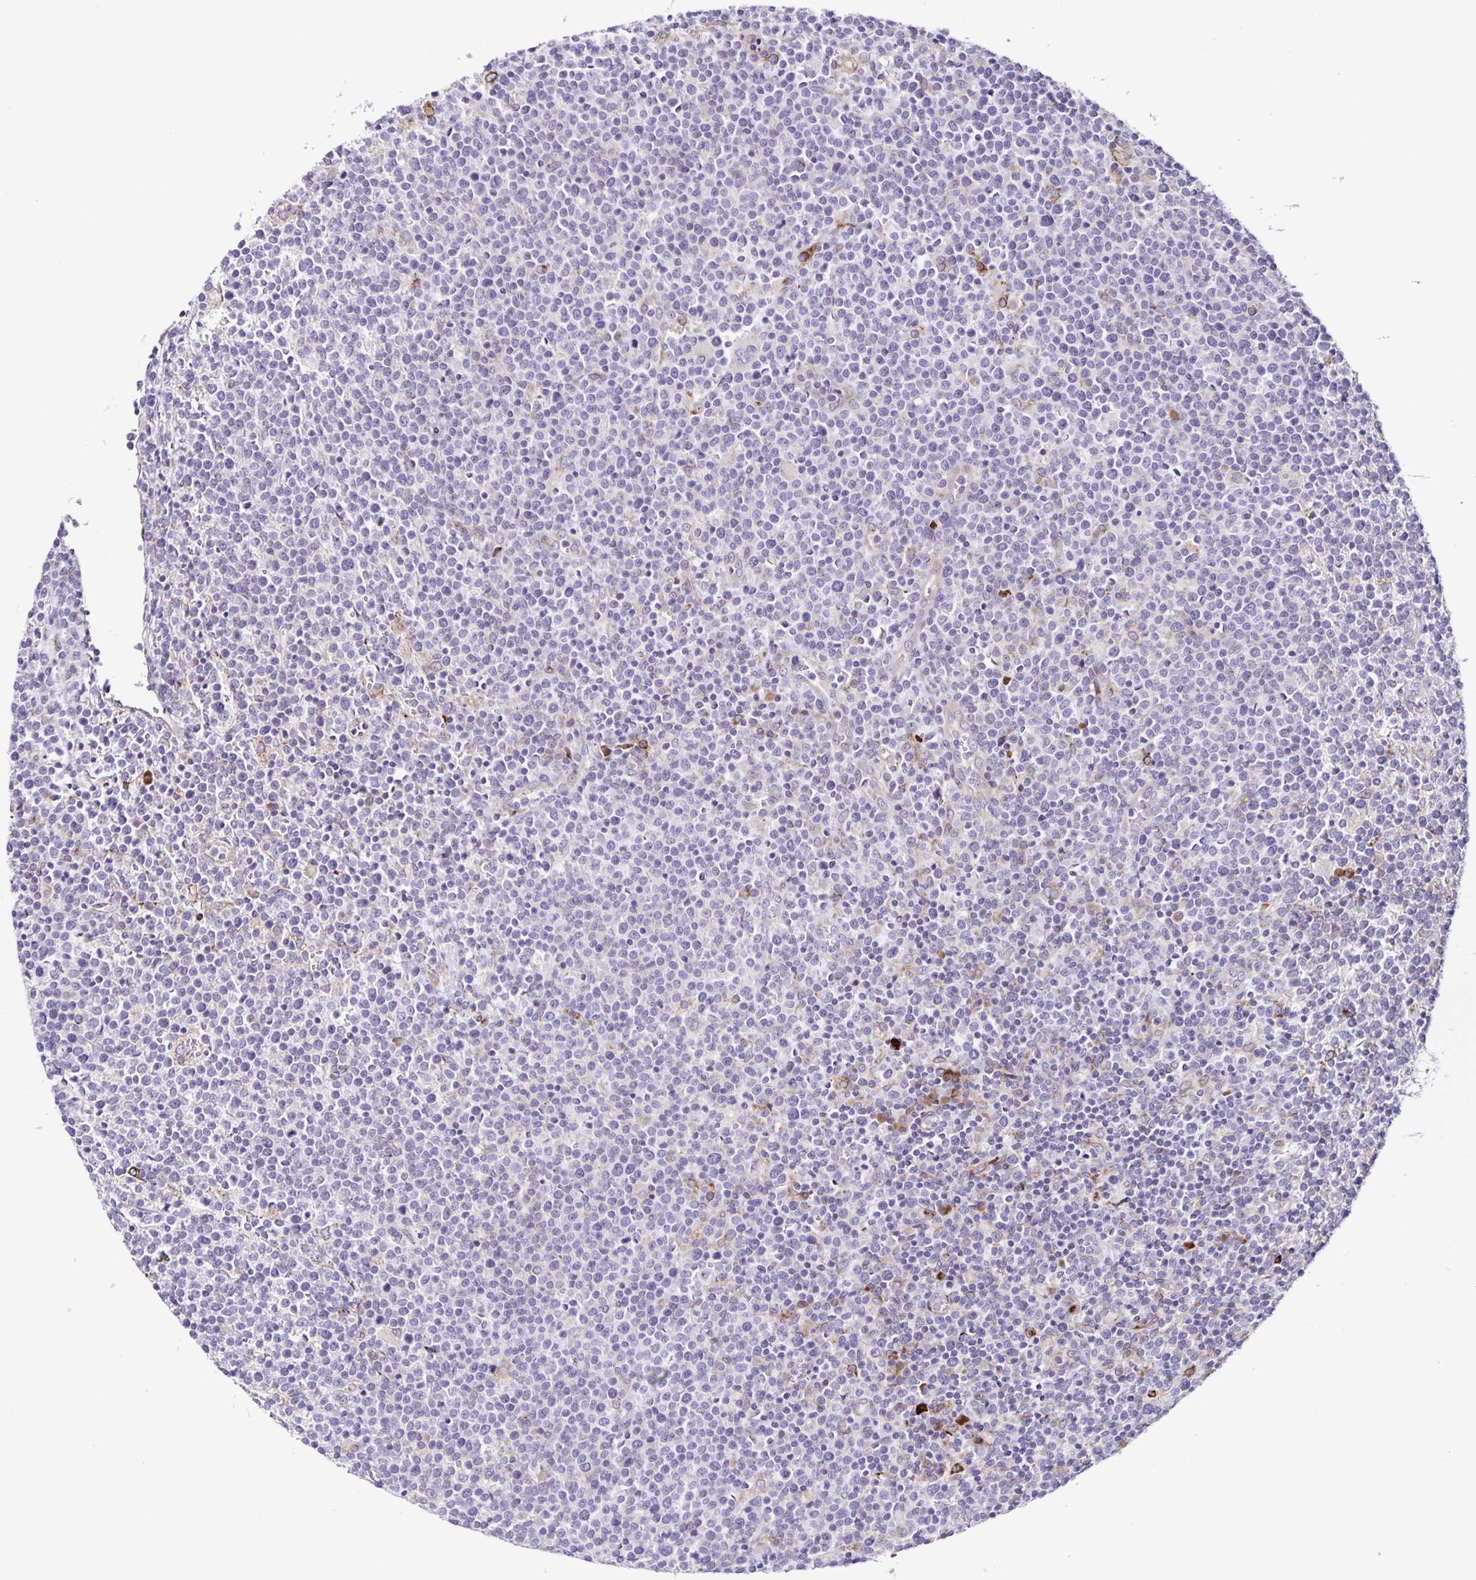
{"staining": {"intensity": "negative", "quantity": "none", "location": "none"}, "tissue": "lymphoma", "cell_type": "Tumor cells", "image_type": "cancer", "snomed": [{"axis": "morphology", "description": "Malignant lymphoma, non-Hodgkin's type, High grade"}, {"axis": "topography", "description": "Lymph node"}], "caption": "Immunohistochemistry of human lymphoma shows no expression in tumor cells.", "gene": "OSBPL5", "patient": {"sex": "male", "age": 61}}